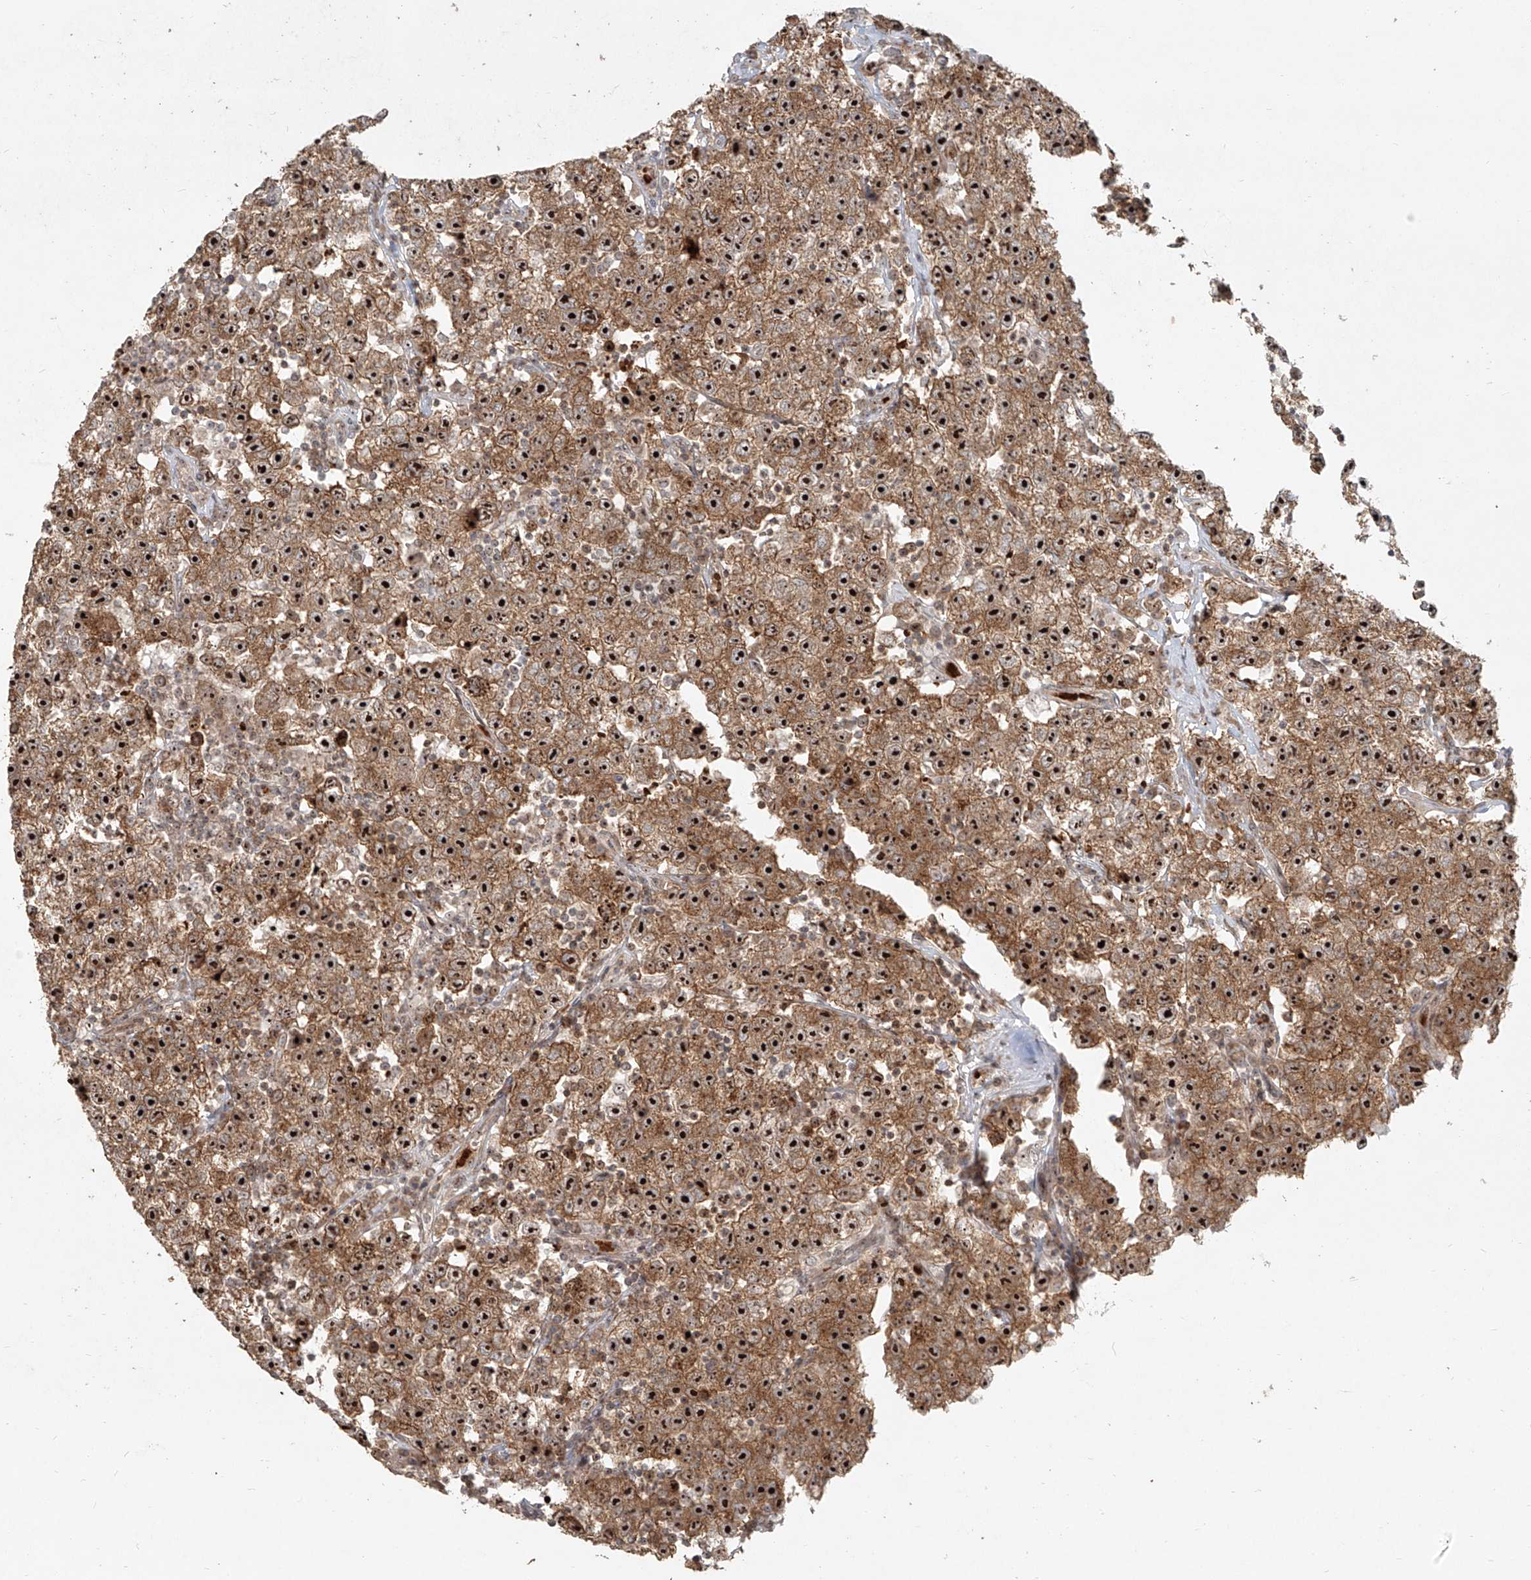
{"staining": {"intensity": "strong", "quantity": ">75%", "location": "cytoplasmic/membranous,nuclear"}, "tissue": "testis cancer", "cell_type": "Tumor cells", "image_type": "cancer", "snomed": [{"axis": "morphology", "description": "Seminoma, NOS"}, {"axis": "topography", "description": "Testis"}], "caption": "This histopathology image reveals immunohistochemistry (IHC) staining of human testis cancer, with high strong cytoplasmic/membranous and nuclear positivity in about >75% of tumor cells.", "gene": "BYSL", "patient": {"sex": "male", "age": 22}}